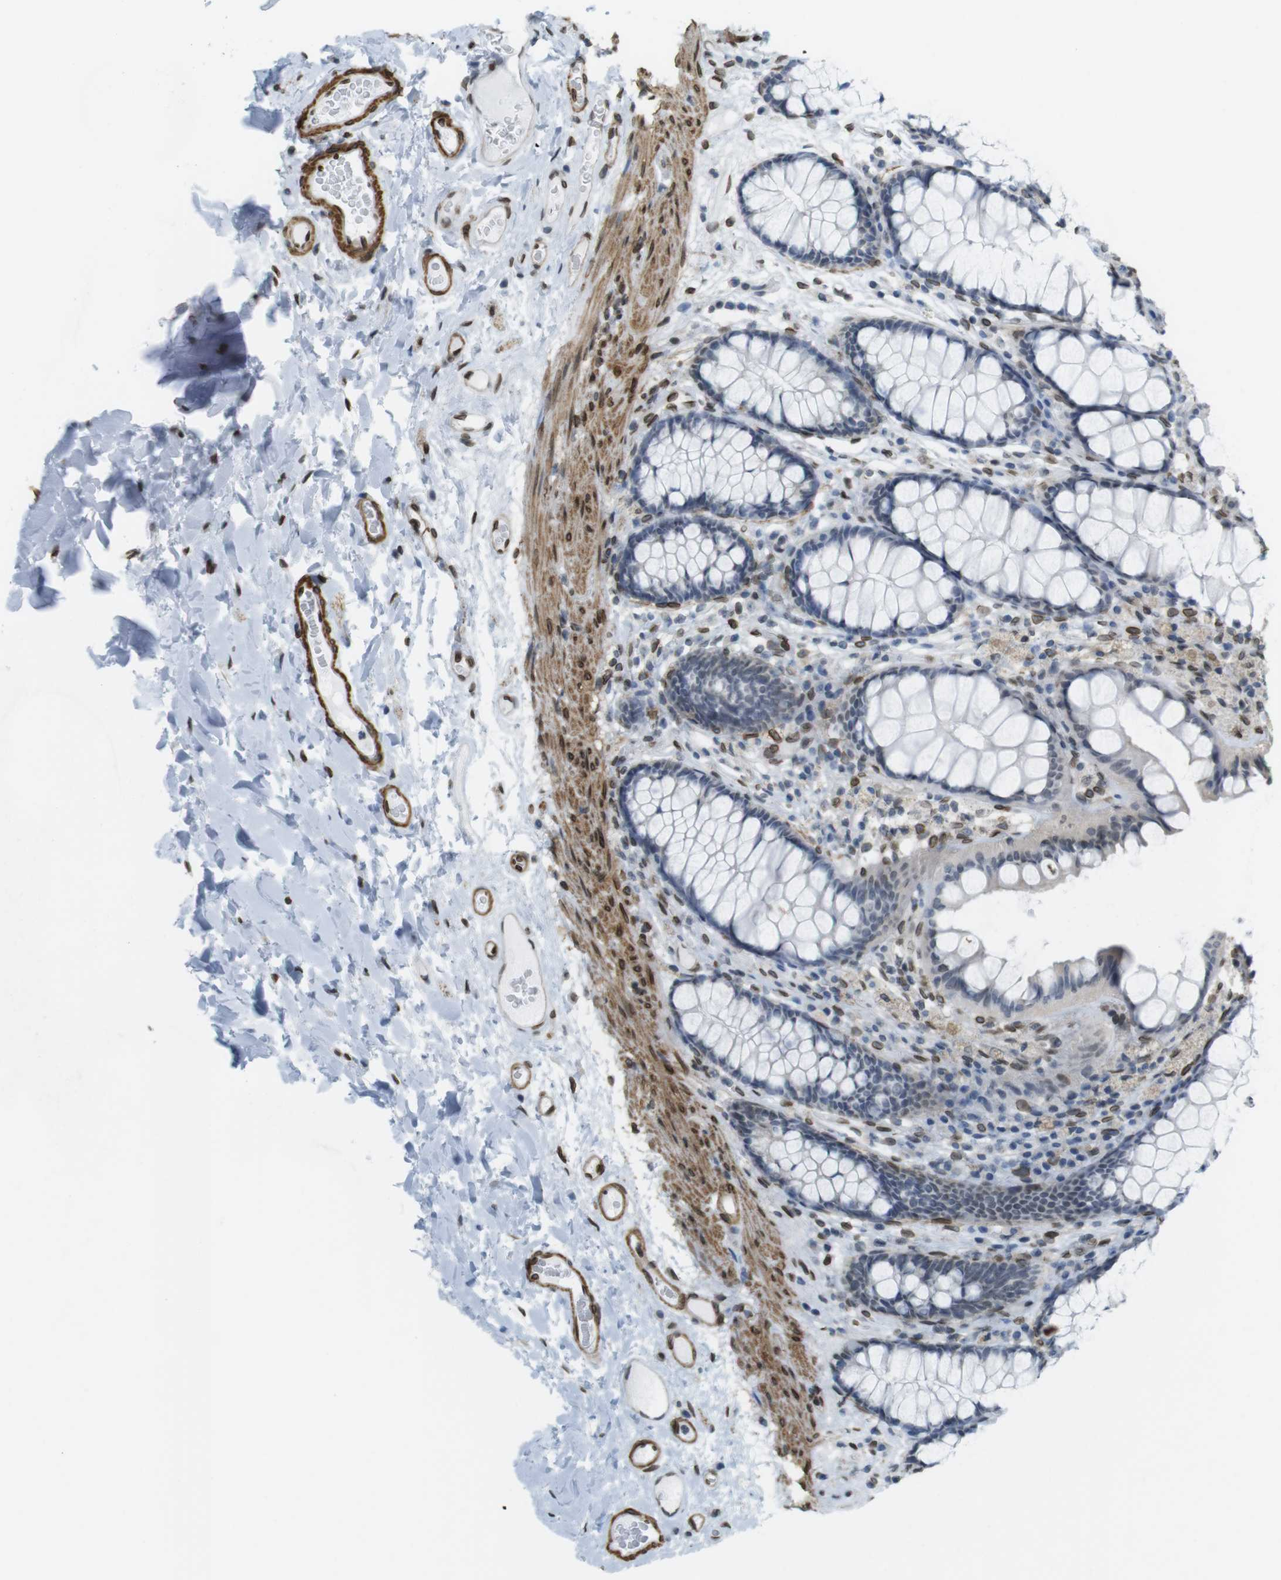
{"staining": {"intensity": "strong", "quantity": "25%-75%", "location": "cytoplasmic/membranous,nuclear"}, "tissue": "colon", "cell_type": "Endothelial cells", "image_type": "normal", "snomed": [{"axis": "morphology", "description": "Normal tissue, NOS"}, {"axis": "topography", "description": "Colon"}], "caption": "There is high levels of strong cytoplasmic/membranous,nuclear positivity in endothelial cells of normal colon, as demonstrated by immunohistochemical staining (brown color).", "gene": "ARL6IP6", "patient": {"sex": "female", "age": 55}}